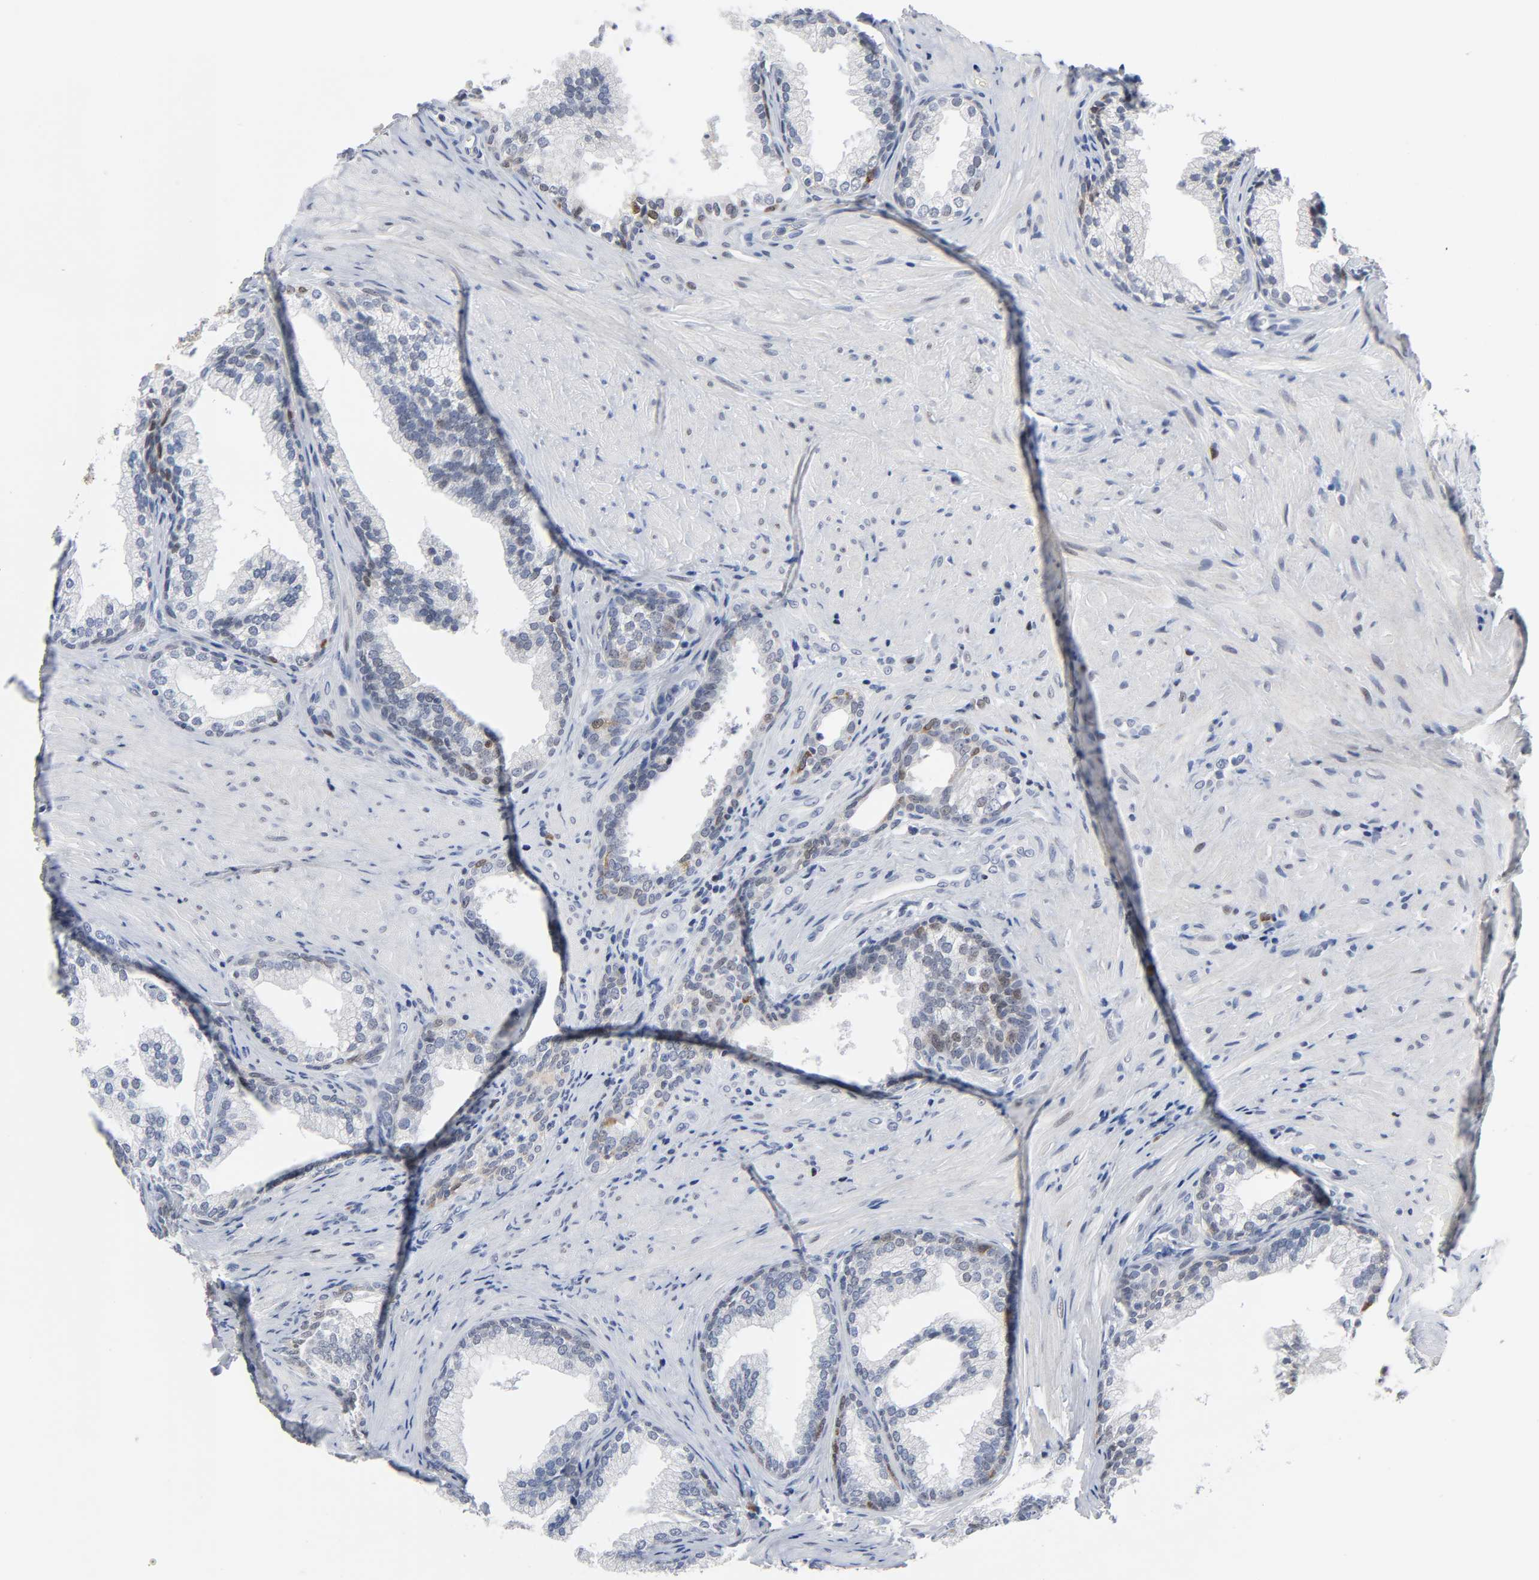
{"staining": {"intensity": "weak", "quantity": "<25%", "location": "nuclear"}, "tissue": "prostate", "cell_type": "Glandular cells", "image_type": "normal", "snomed": [{"axis": "morphology", "description": "Normal tissue, NOS"}, {"axis": "topography", "description": "Prostate"}], "caption": "Prostate stained for a protein using IHC displays no expression glandular cells.", "gene": "WEE1", "patient": {"sex": "male", "age": 76}}